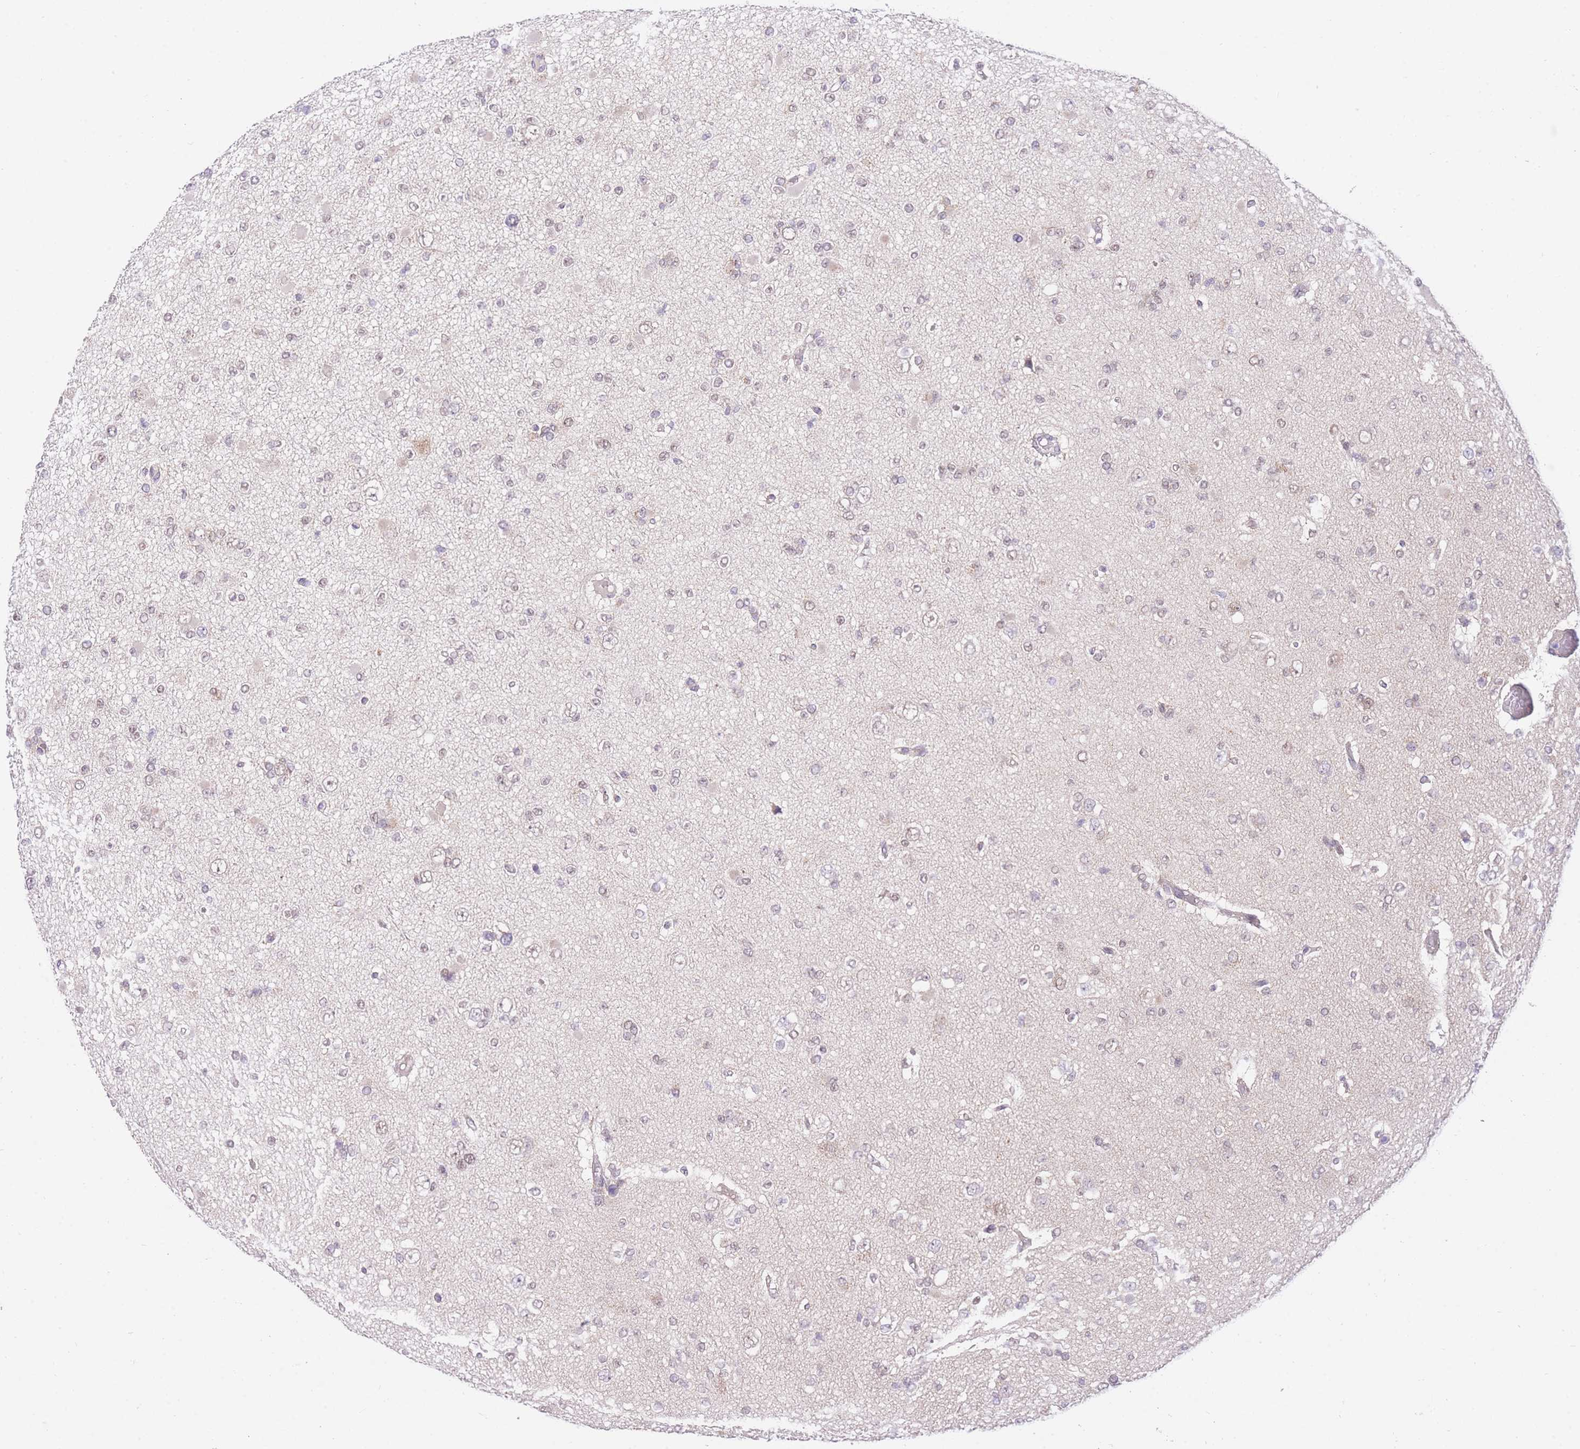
{"staining": {"intensity": "weak", "quantity": "25%-75%", "location": "nuclear"}, "tissue": "glioma", "cell_type": "Tumor cells", "image_type": "cancer", "snomed": [{"axis": "morphology", "description": "Glioma, malignant, Low grade"}, {"axis": "topography", "description": "Brain"}], "caption": "Brown immunohistochemical staining in human glioma demonstrates weak nuclear positivity in approximately 25%-75% of tumor cells. (IHC, brightfield microscopy, high magnification).", "gene": "UBXN7", "patient": {"sex": "female", "age": 22}}